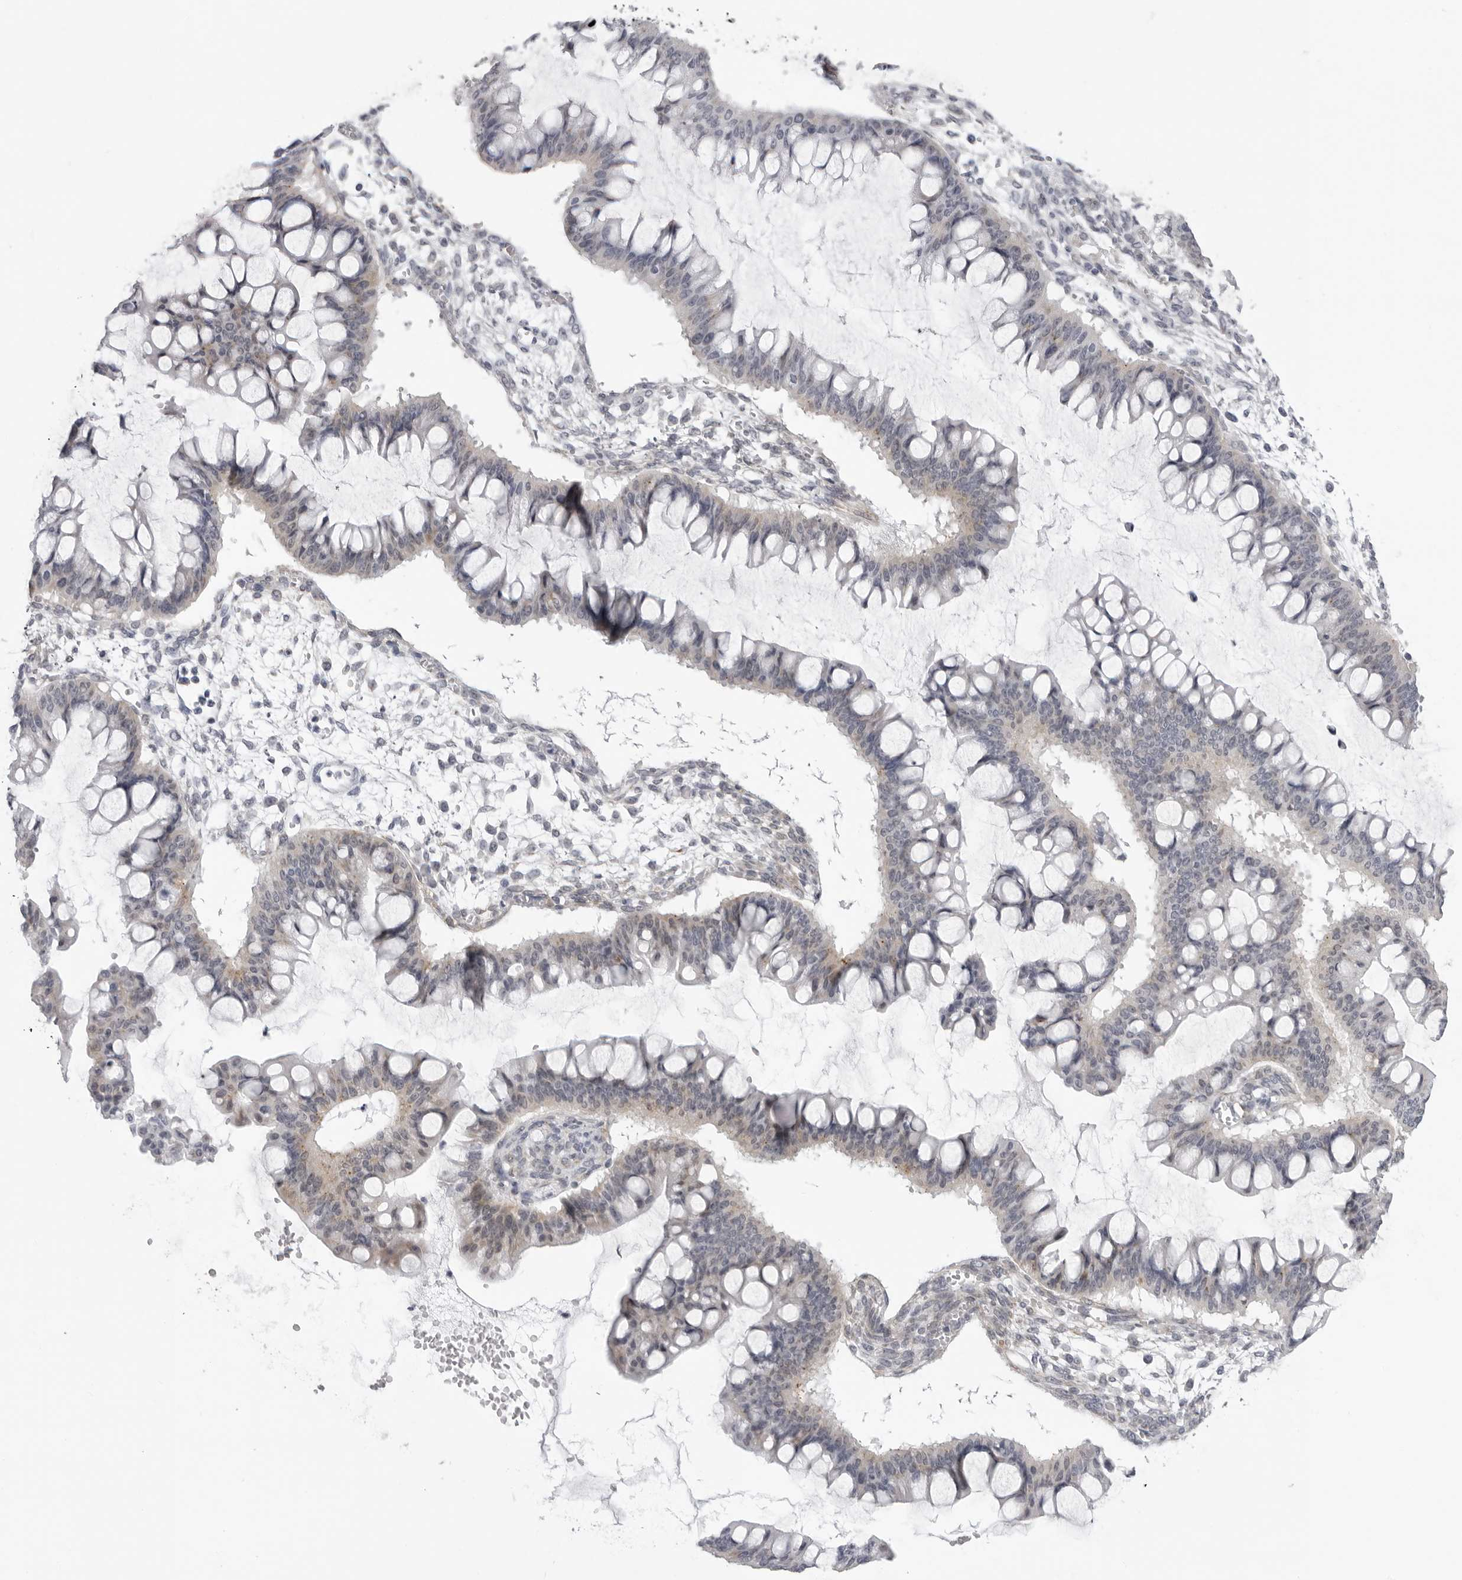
{"staining": {"intensity": "negative", "quantity": "none", "location": "none"}, "tissue": "ovarian cancer", "cell_type": "Tumor cells", "image_type": "cancer", "snomed": [{"axis": "morphology", "description": "Cystadenocarcinoma, mucinous, NOS"}, {"axis": "topography", "description": "Ovary"}], "caption": "Immunohistochemistry (IHC) histopathology image of neoplastic tissue: ovarian cancer stained with DAB (3,3'-diaminobenzidine) displays no significant protein staining in tumor cells. (Stains: DAB (3,3'-diaminobenzidine) immunohistochemistry with hematoxylin counter stain, Microscopy: brightfield microscopy at high magnification).", "gene": "DNALI1", "patient": {"sex": "female", "age": 73}}